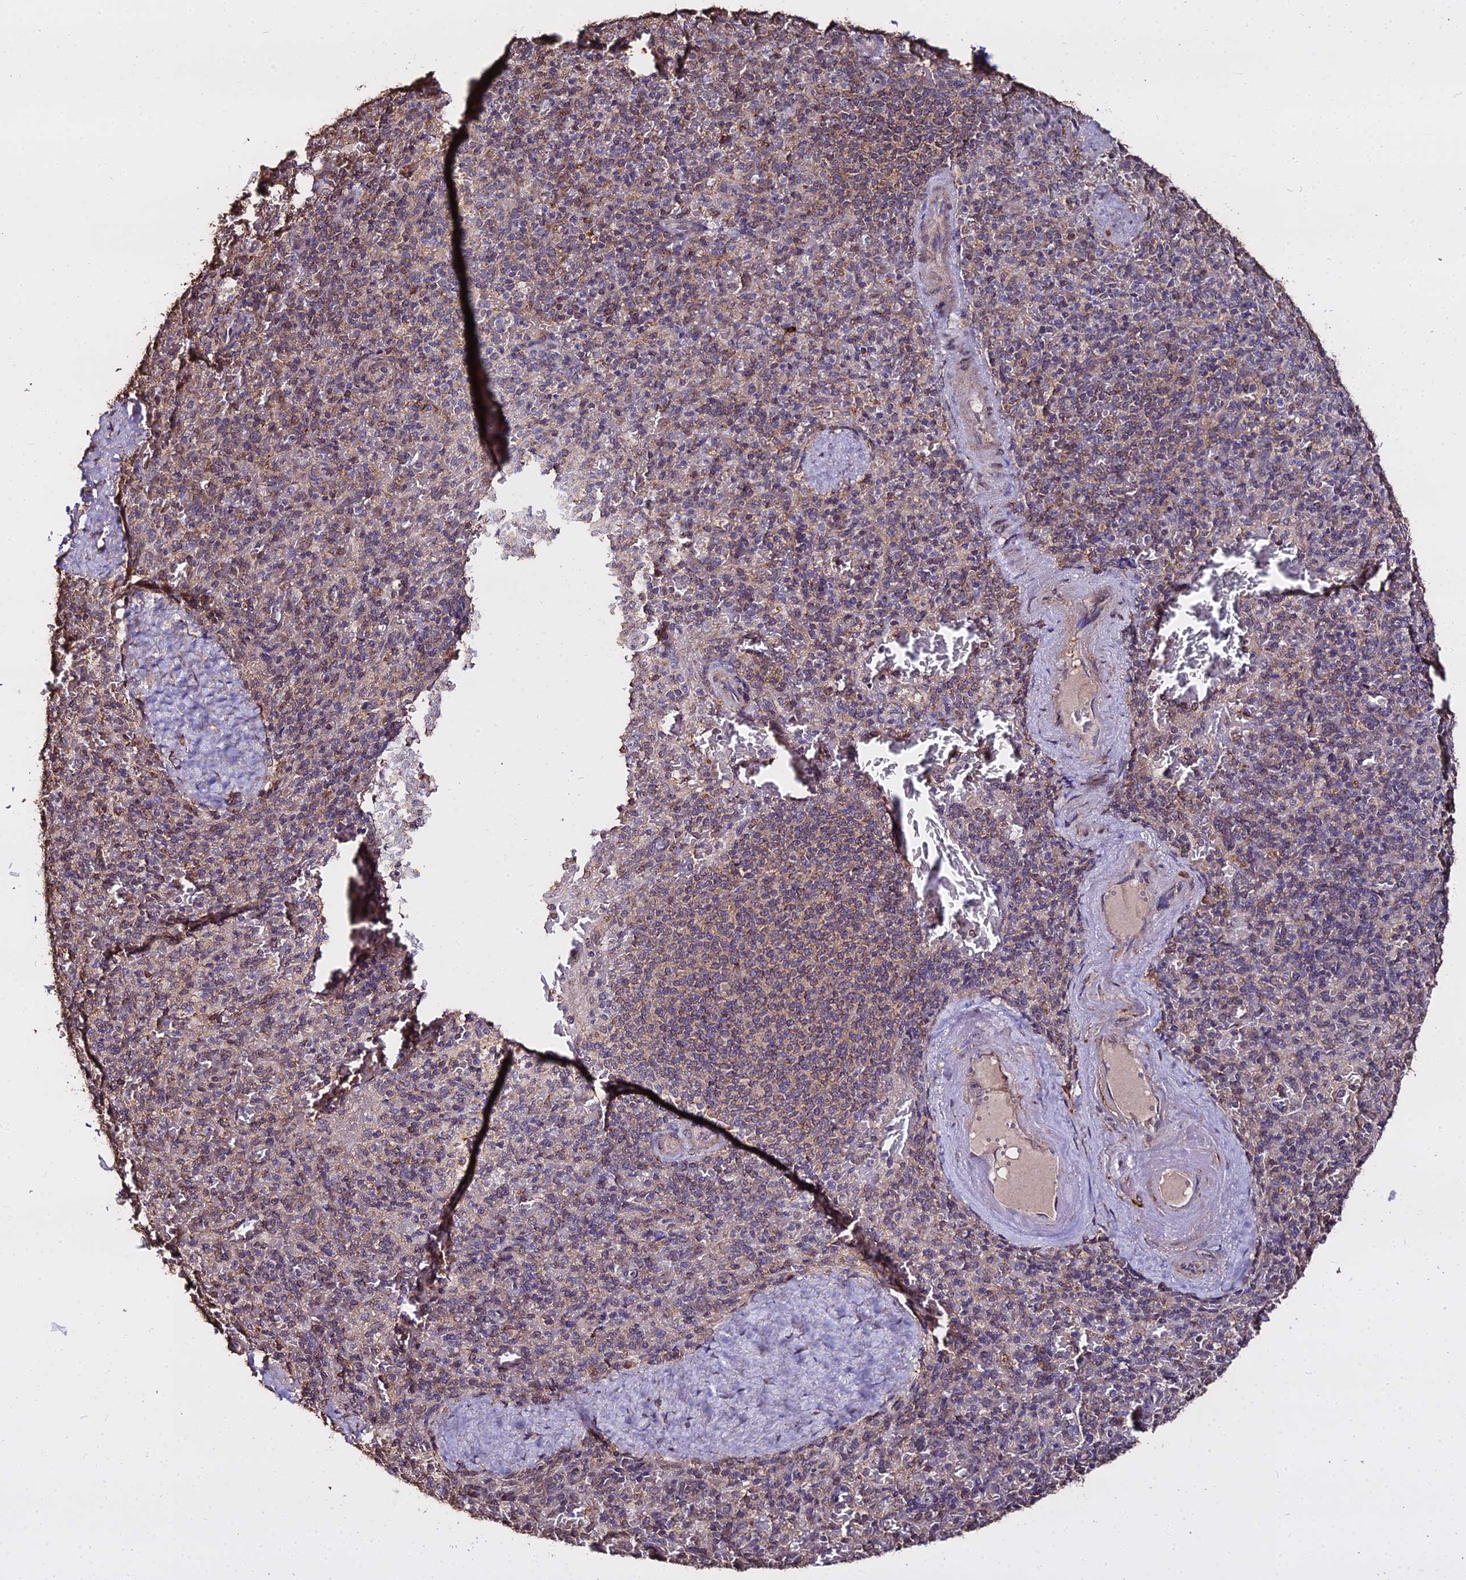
{"staining": {"intensity": "weak", "quantity": "25%-75%", "location": "cytoplasmic/membranous"}, "tissue": "spleen", "cell_type": "Cells in red pulp", "image_type": "normal", "snomed": [{"axis": "morphology", "description": "Normal tissue, NOS"}, {"axis": "topography", "description": "Spleen"}], "caption": "The histopathology image reveals staining of normal spleen, revealing weak cytoplasmic/membranous protein staining (brown color) within cells in red pulp.", "gene": "METTL13", "patient": {"sex": "male", "age": 82}}